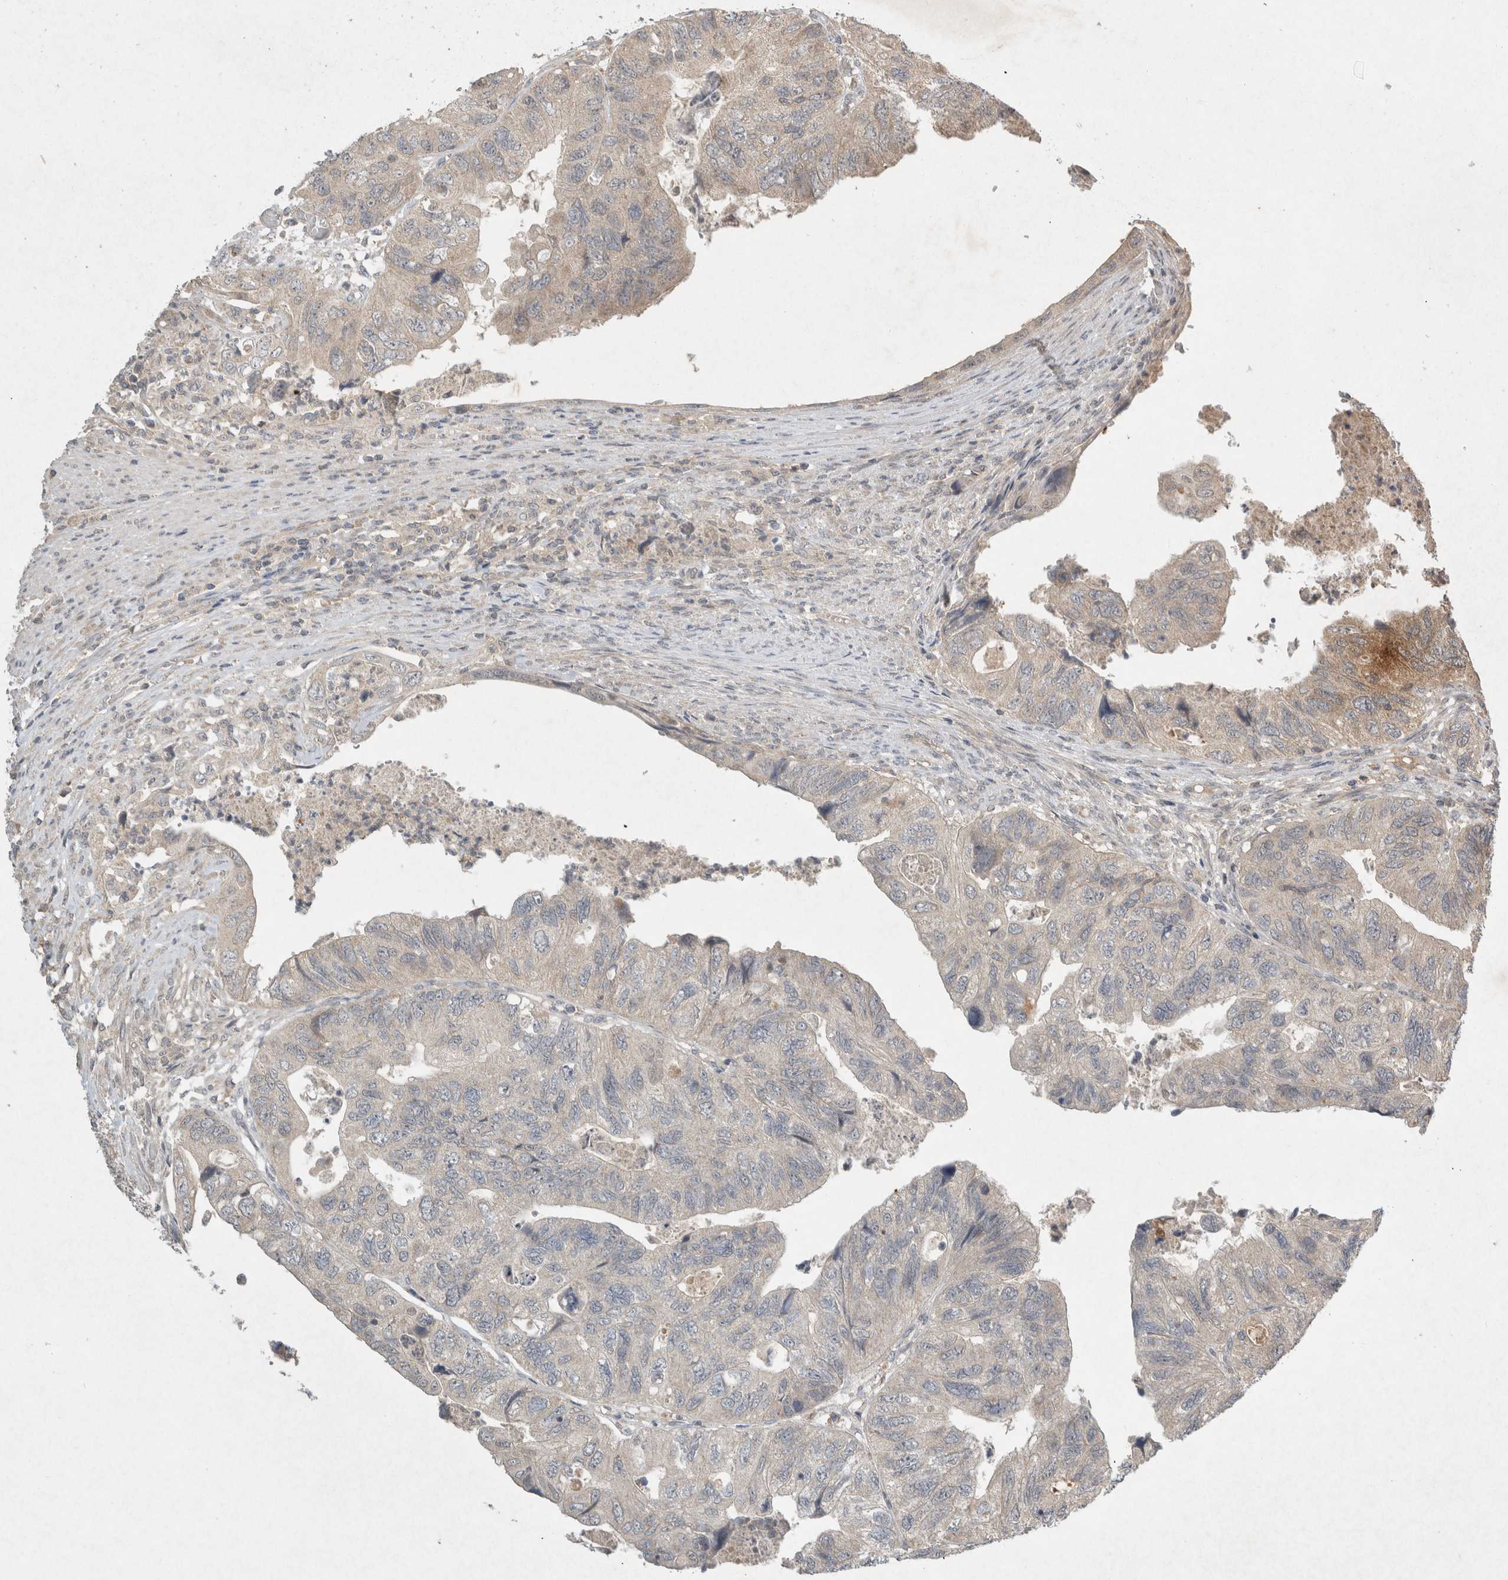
{"staining": {"intensity": "weak", "quantity": "25%-75%", "location": "cytoplasmic/membranous"}, "tissue": "colorectal cancer", "cell_type": "Tumor cells", "image_type": "cancer", "snomed": [{"axis": "morphology", "description": "Adenocarcinoma, NOS"}, {"axis": "topography", "description": "Rectum"}], "caption": "Immunohistochemical staining of adenocarcinoma (colorectal) displays weak cytoplasmic/membranous protein expression in approximately 25%-75% of tumor cells. Using DAB (3,3'-diaminobenzidine) (brown) and hematoxylin (blue) stains, captured at high magnification using brightfield microscopy.", "gene": "LOXL2", "patient": {"sex": "male", "age": 63}}